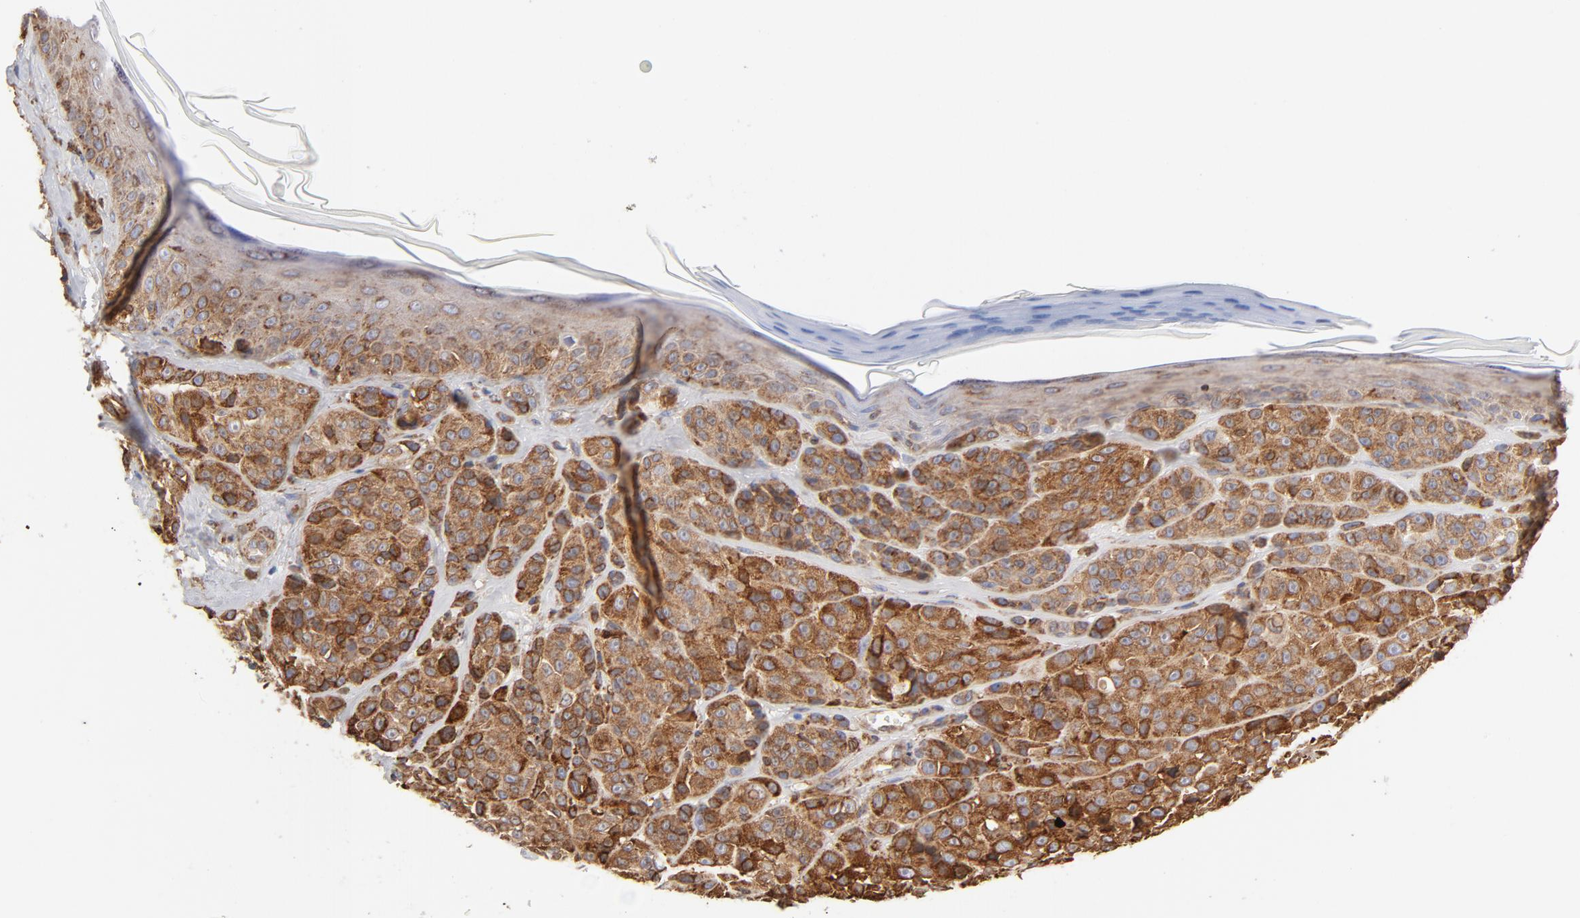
{"staining": {"intensity": "strong", "quantity": ">75%", "location": "cytoplasmic/membranous"}, "tissue": "melanoma", "cell_type": "Tumor cells", "image_type": "cancer", "snomed": [{"axis": "morphology", "description": "Malignant melanoma, NOS"}, {"axis": "topography", "description": "Skin"}], "caption": "Protein expression analysis of melanoma demonstrates strong cytoplasmic/membranous positivity in about >75% of tumor cells.", "gene": "CANX", "patient": {"sex": "female", "age": 75}}